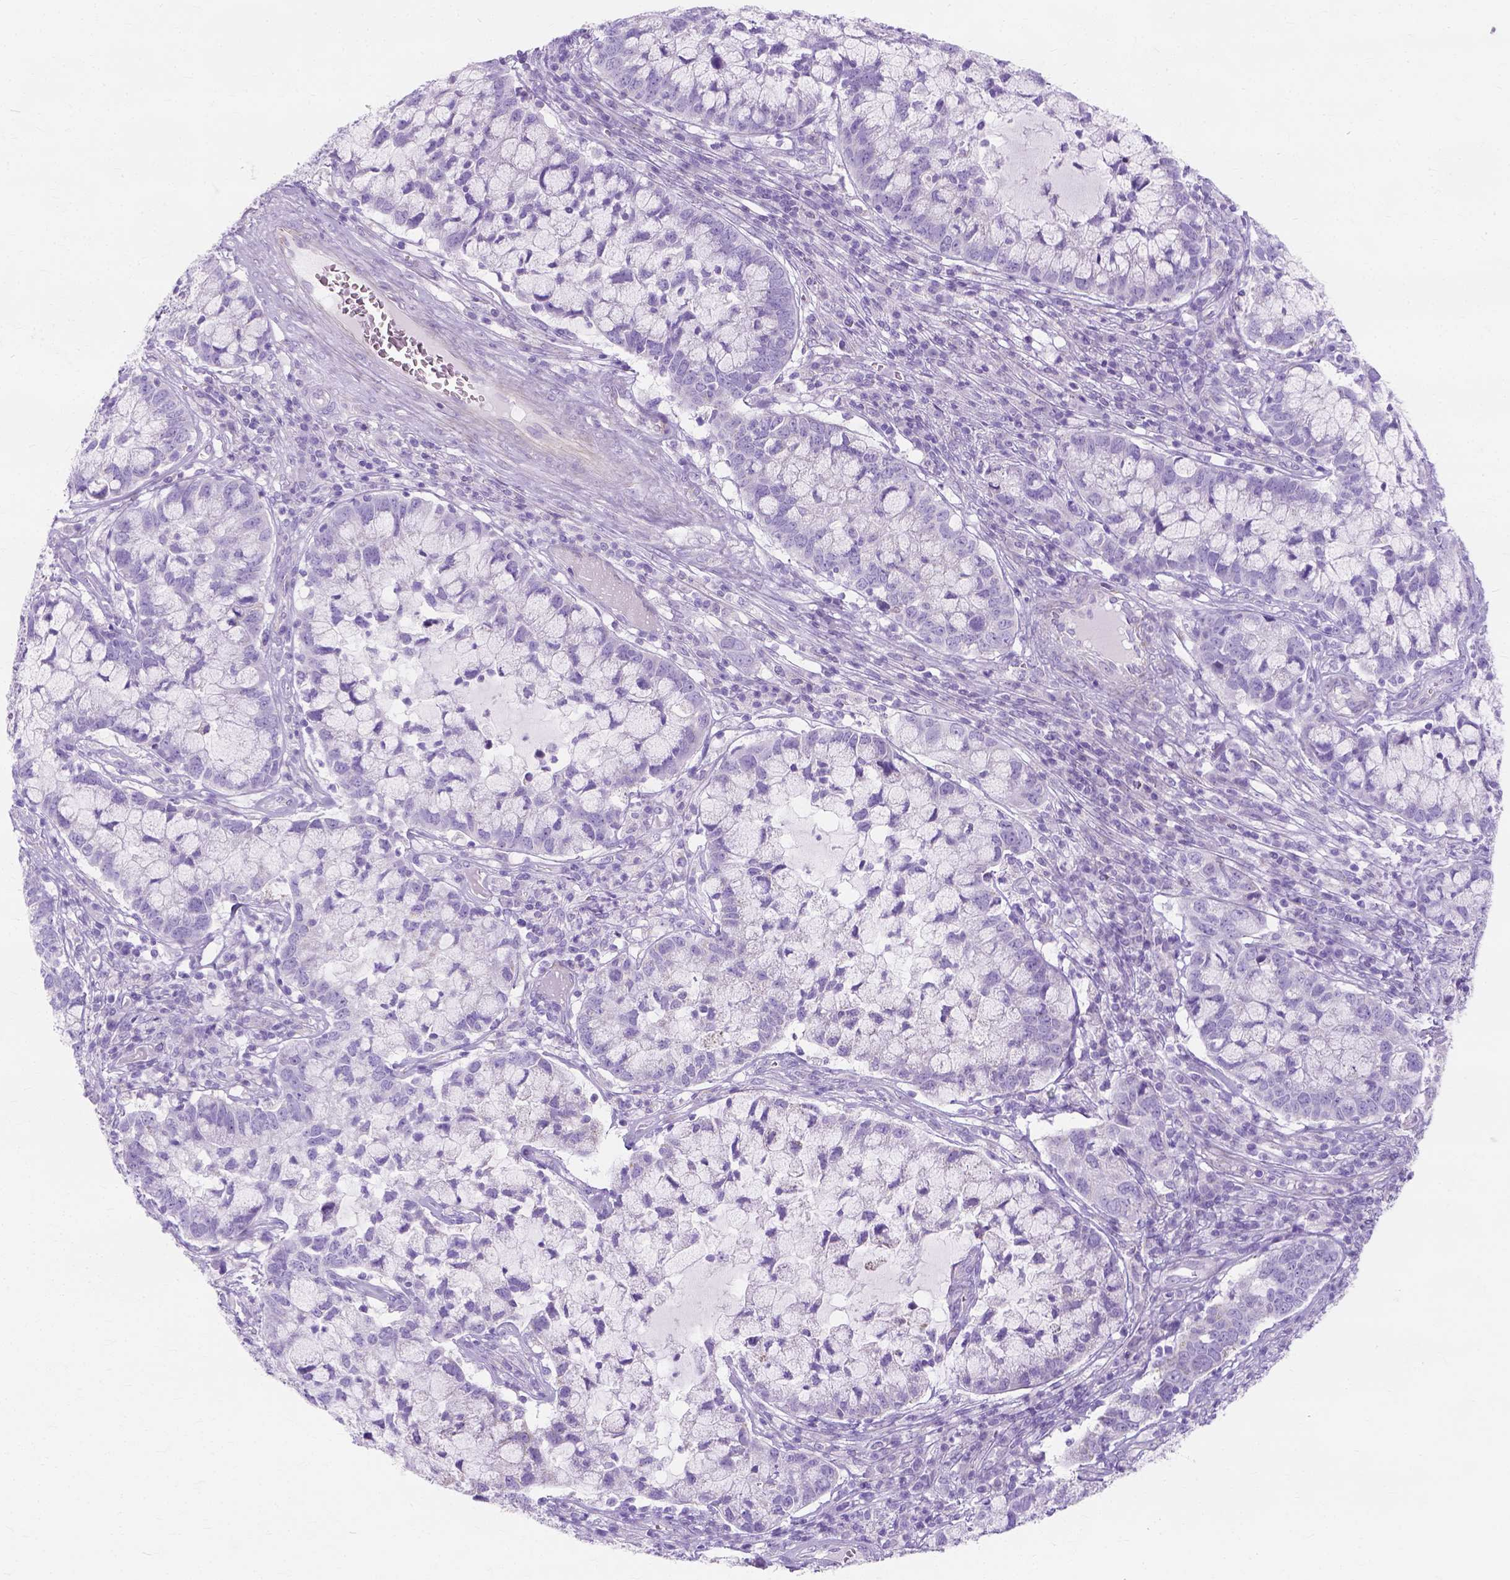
{"staining": {"intensity": "negative", "quantity": "none", "location": "none"}, "tissue": "cervical cancer", "cell_type": "Tumor cells", "image_type": "cancer", "snomed": [{"axis": "morphology", "description": "Adenocarcinoma, NOS"}, {"axis": "topography", "description": "Cervix"}], "caption": "This is an IHC micrograph of cervical cancer (adenocarcinoma). There is no staining in tumor cells.", "gene": "MYH15", "patient": {"sex": "female", "age": 40}}